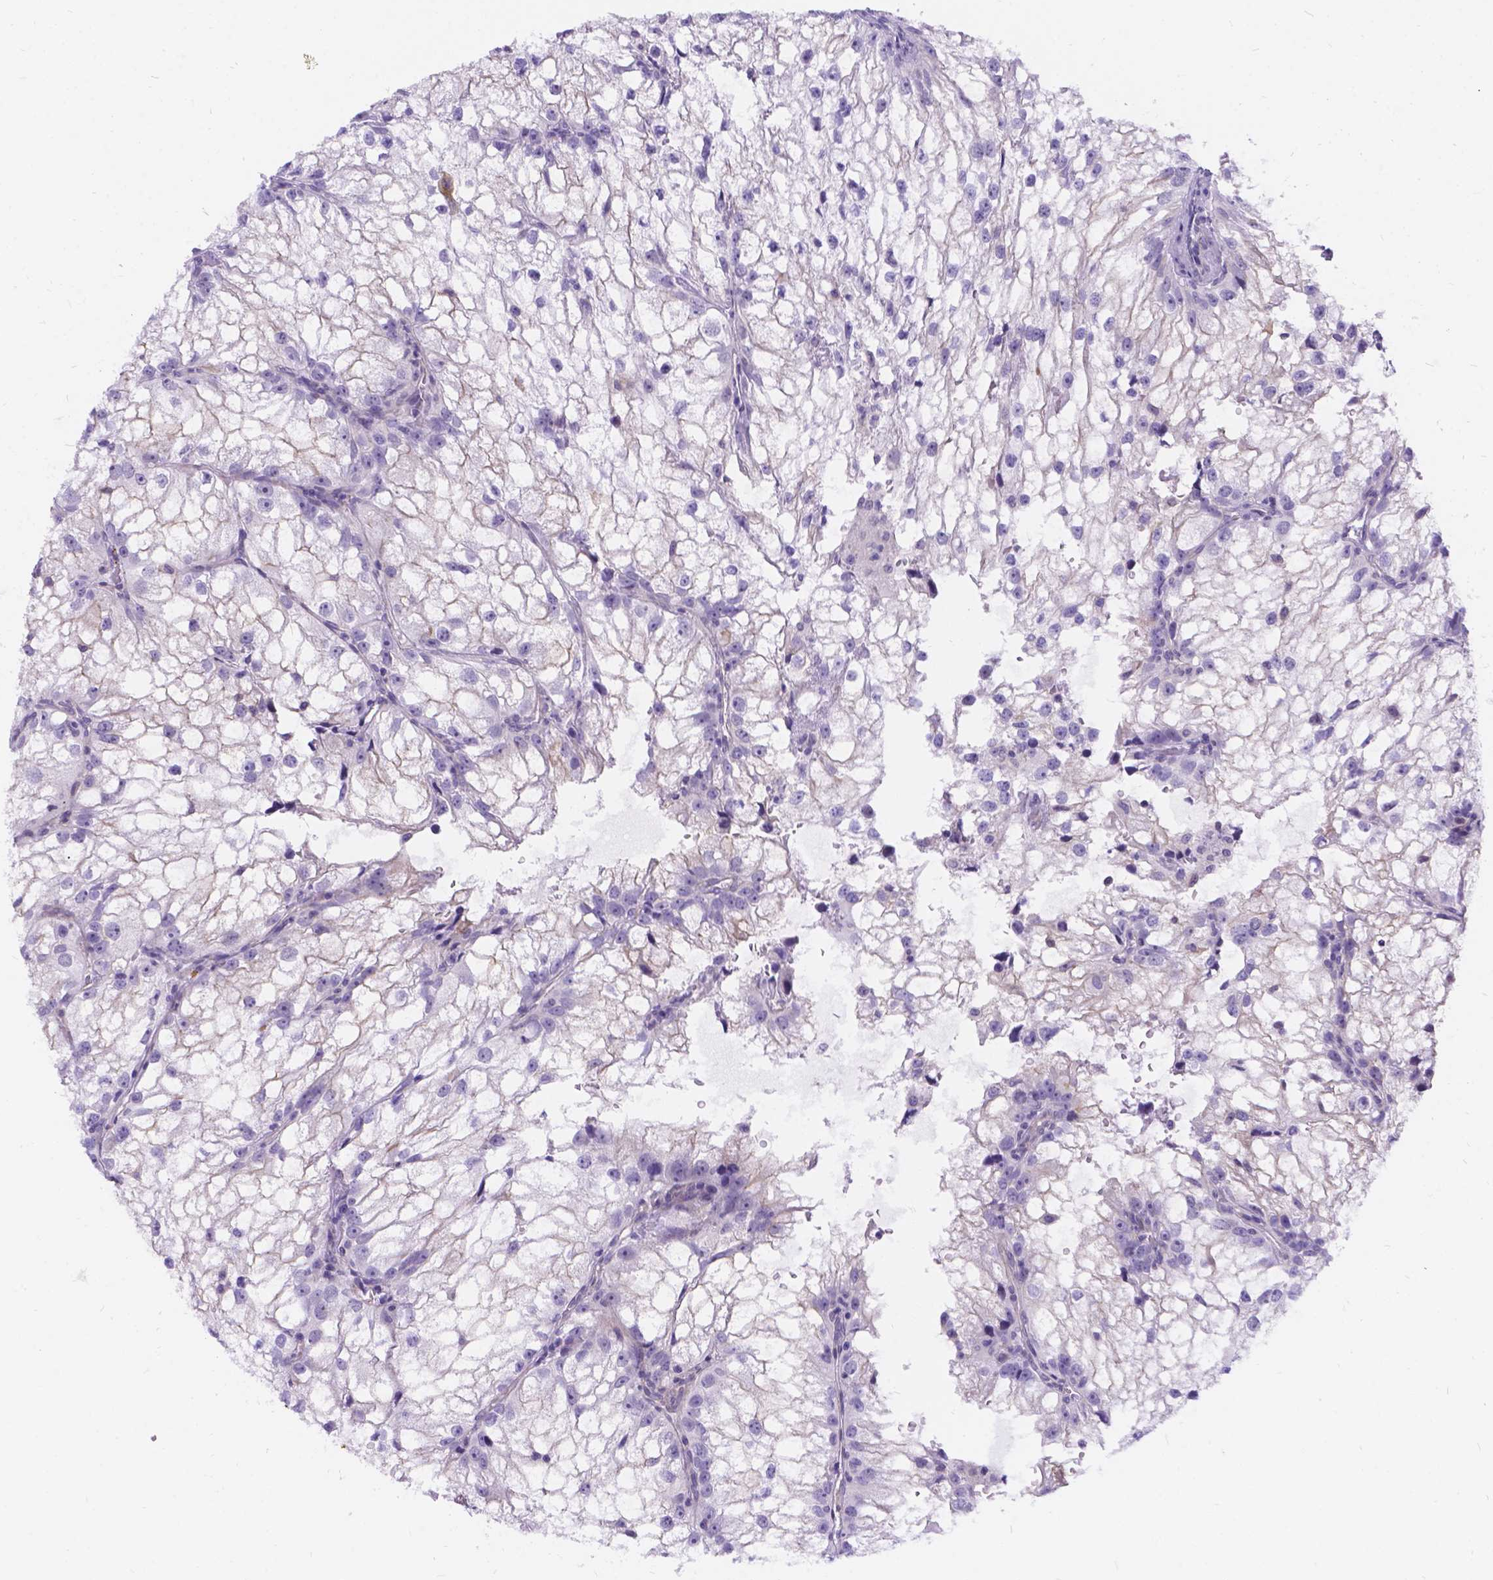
{"staining": {"intensity": "negative", "quantity": "none", "location": "none"}, "tissue": "renal cancer", "cell_type": "Tumor cells", "image_type": "cancer", "snomed": [{"axis": "morphology", "description": "Adenocarcinoma, NOS"}, {"axis": "topography", "description": "Kidney"}], "caption": "Human renal adenocarcinoma stained for a protein using immunohistochemistry (IHC) shows no expression in tumor cells.", "gene": "PALS1", "patient": {"sex": "male", "age": 59}}